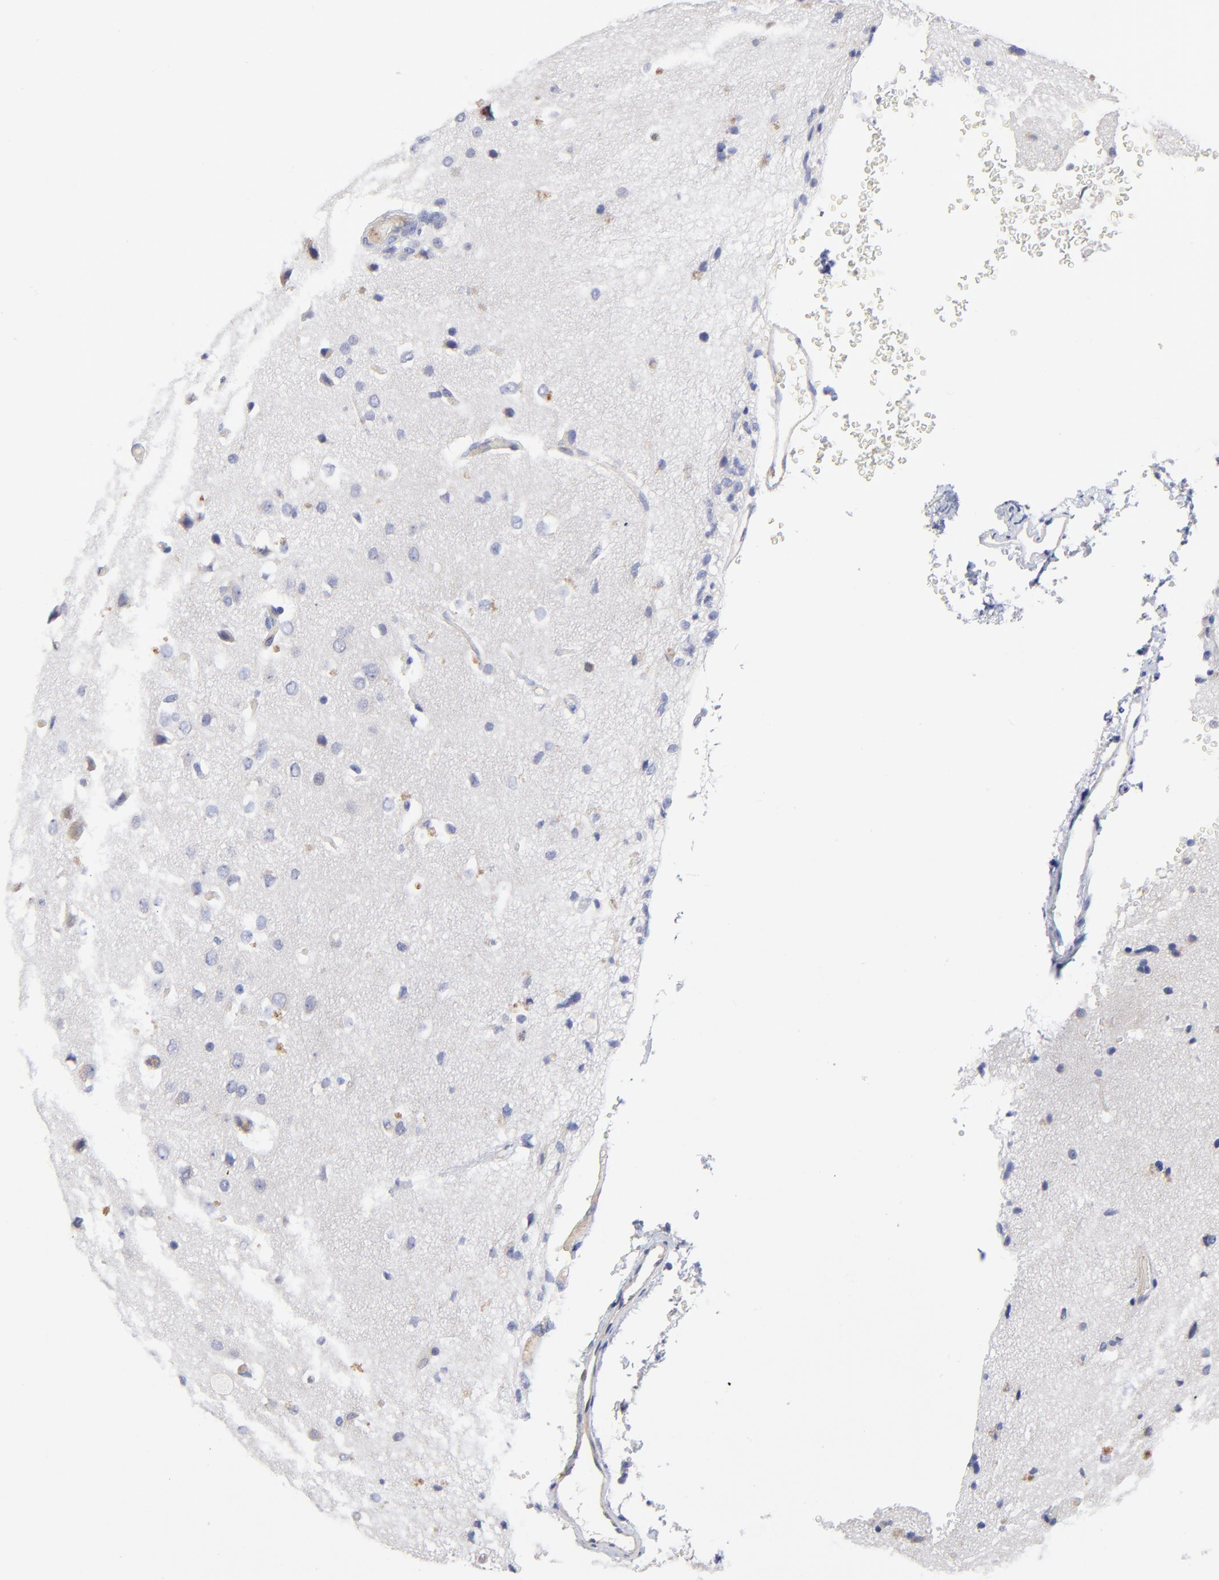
{"staining": {"intensity": "negative", "quantity": "none", "location": "none"}, "tissue": "glioma", "cell_type": "Tumor cells", "image_type": "cancer", "snomed": [{"axis": "morphology", "description": "Glioma, malignant, High grade"}, {"axis": "topography", "description": "Brain"}], "caption": "Photomicrograph shows no significant protein staining in tumor cells of high-grade glioma (malignant).", "gene": "SULF2", "patient": {"sex": "male", "age": 68}}